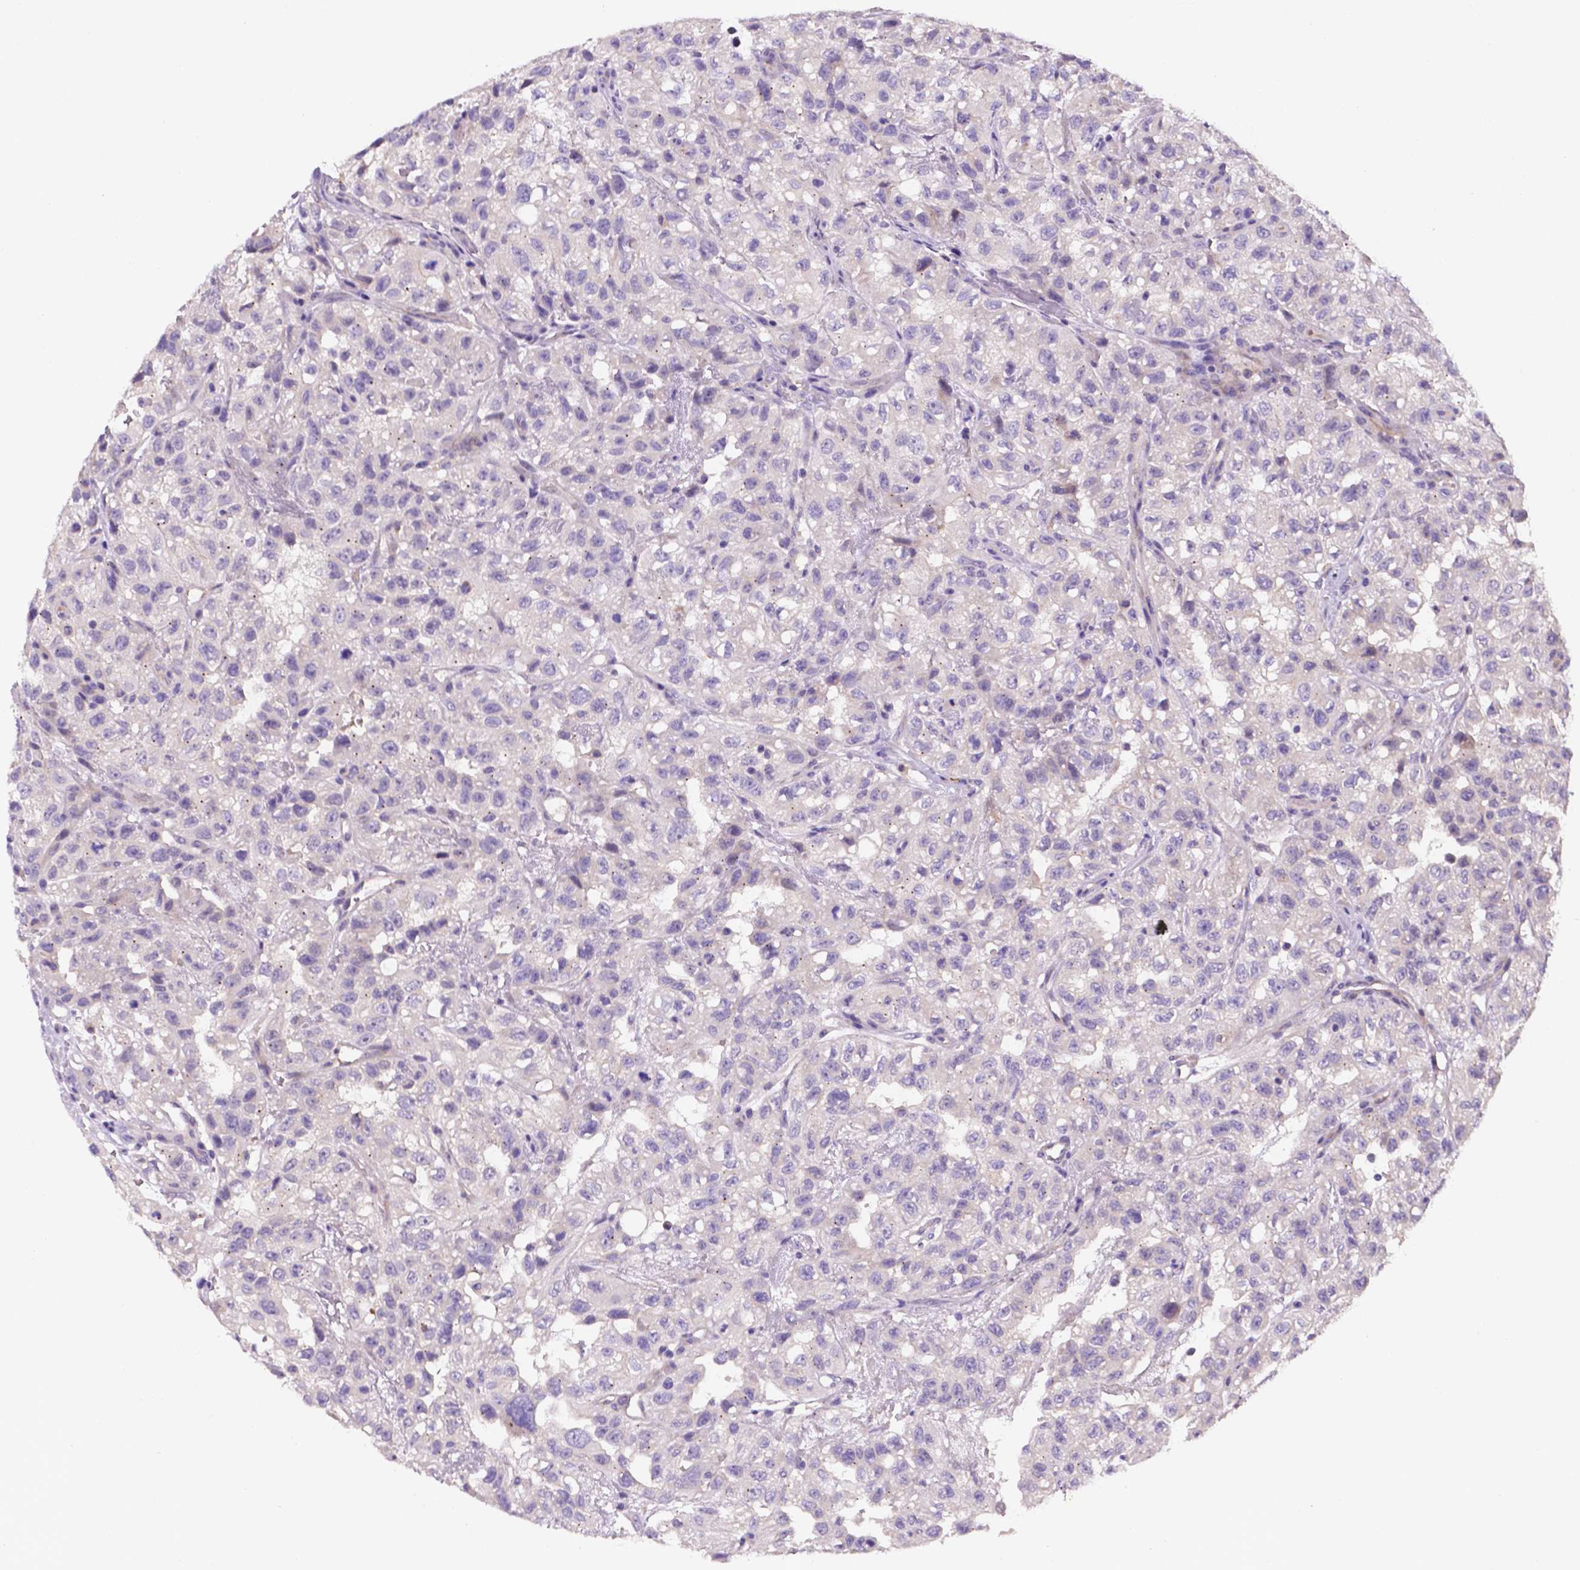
{"staining": {"intensity": "negative", "quantity": "none", "location": "none"}, "tissue": "renal cancer", "cell_type": "Tumor cells", "image_type": "cancer", "snomed": [{"axis": "morphology", "description": "Adenocarcinoma, NOS"}, {"axis": "topography", "description": "Kidney"}], "caption": "An immunohistochemistry (IHC) micrograph of renal adenocarcinoma is shown. There is no staining in tumor cells of renal adenocarcinoma.", "gene": "TM4SF20", "patient": {"sex": "male", "age": 64}}